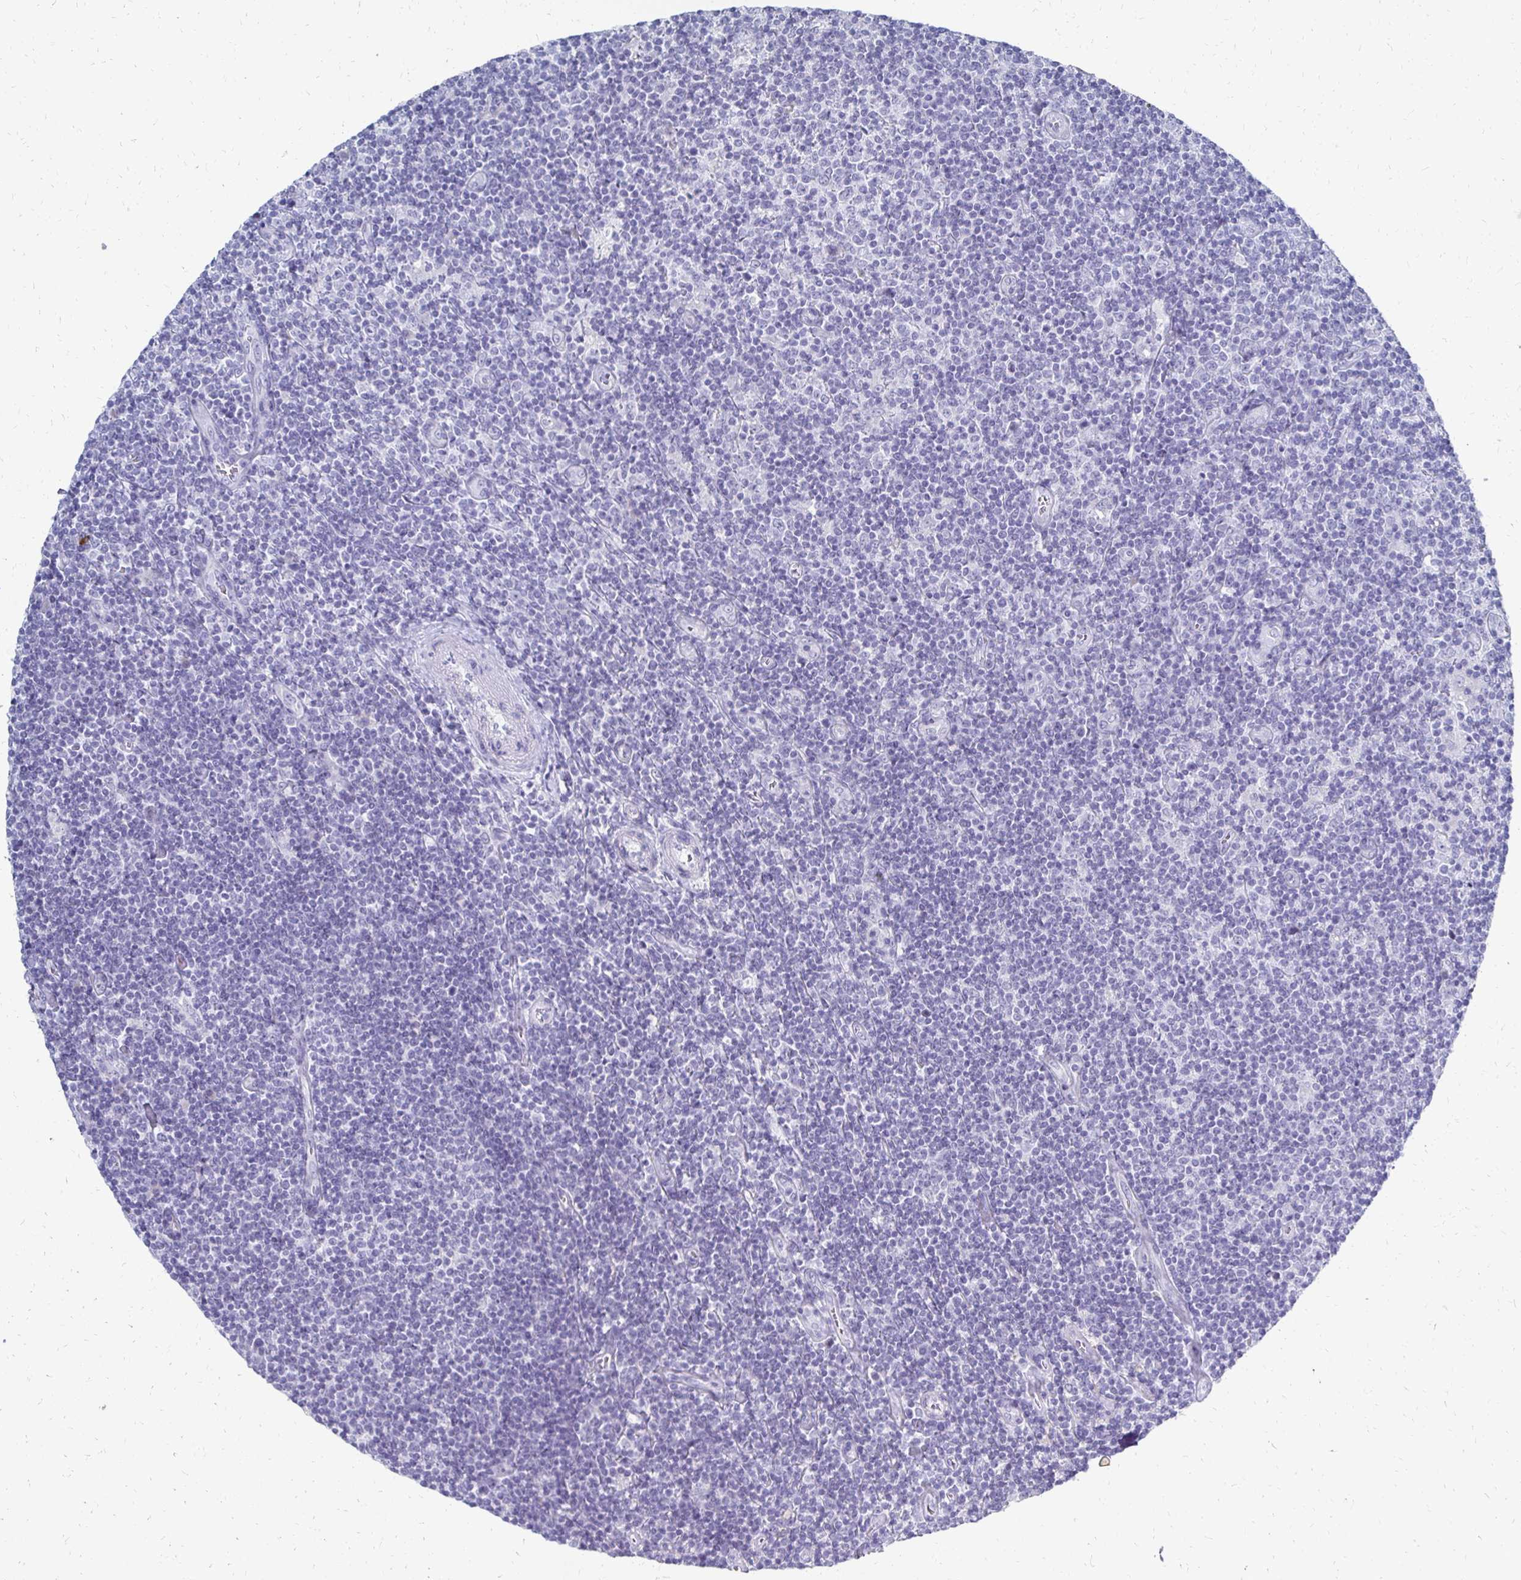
{"staining": {"intensity": "negative", "quantity": "none", "location": "none"}, "tissue": "lymphoma", "cell_type": "Tumor cells", "image_type": "cancer", "snomed": [{"axis": "morphology", "description": "Hodgkin's disease, NOS"}, {"axis": "topography", "description": "Lymph node"}], "caption": "This is an IHC micrograph of human lymphoma. There is no staining in tumor cells.", "gene": "SYCP3", "patient": {"sex": "male", "age": 40}}